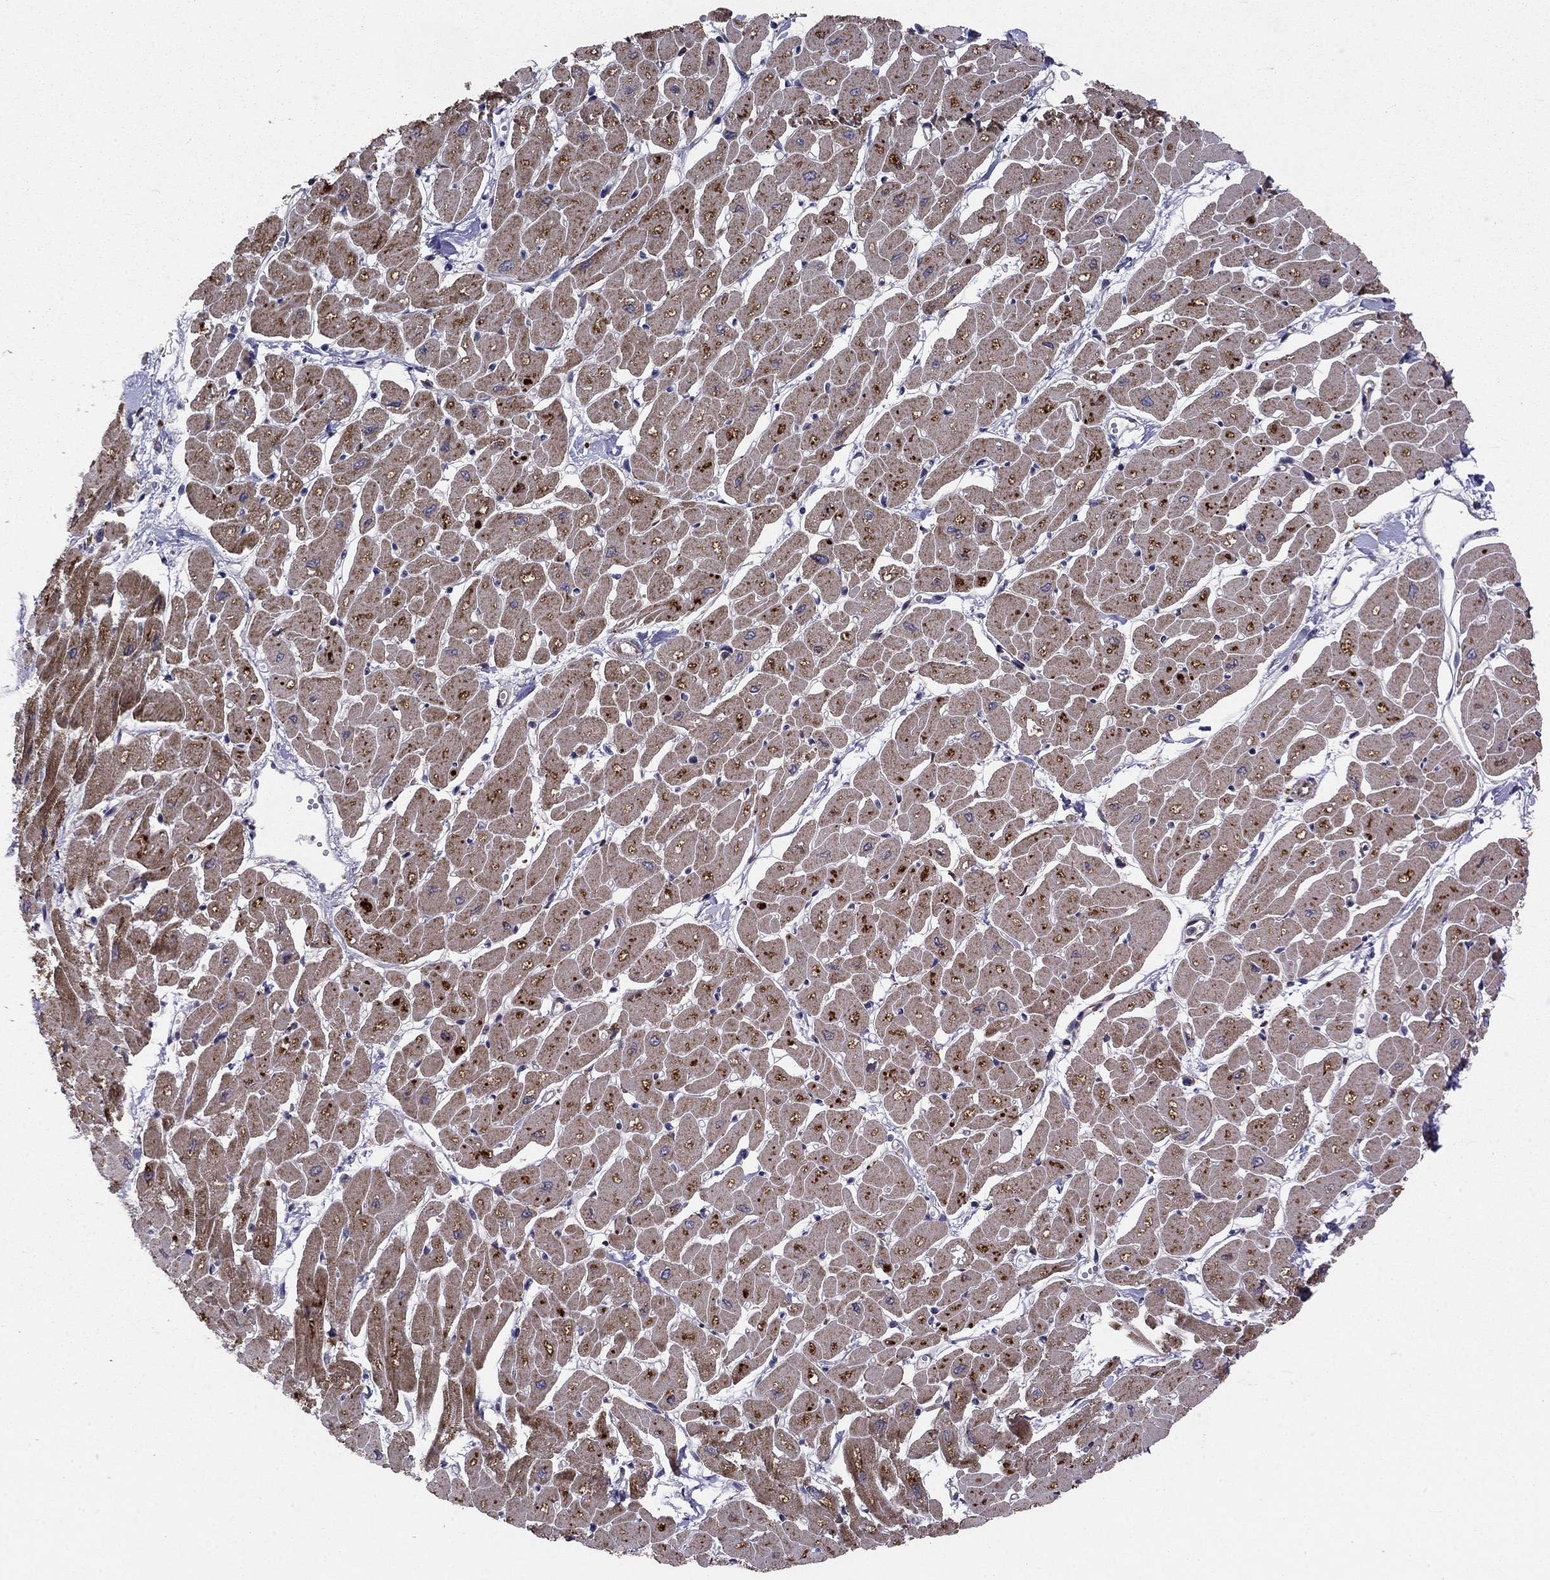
{"staining": {"intensity": "moderate", "quantity": ">75%", "location": "cytoplasmic/membranous"}, "tissue": "heart muscle", "cell_type": "Cardiomyocytes", "image_type": "normal", "snomed": [{"axis": "morphology", "description": "Normal tissue, NOS"}, {"axis": "topography", "description": "Heart"}], "caption": "High-power microscopy captured an immunohistochemistry (IHC) image of normal heart muscle, revealing moderate cytoplasmic/membranous staining in about >75% of cardiomyocytes.", "gene": "NDUFC1", "patient": {"sex": "male", "age": 57}}